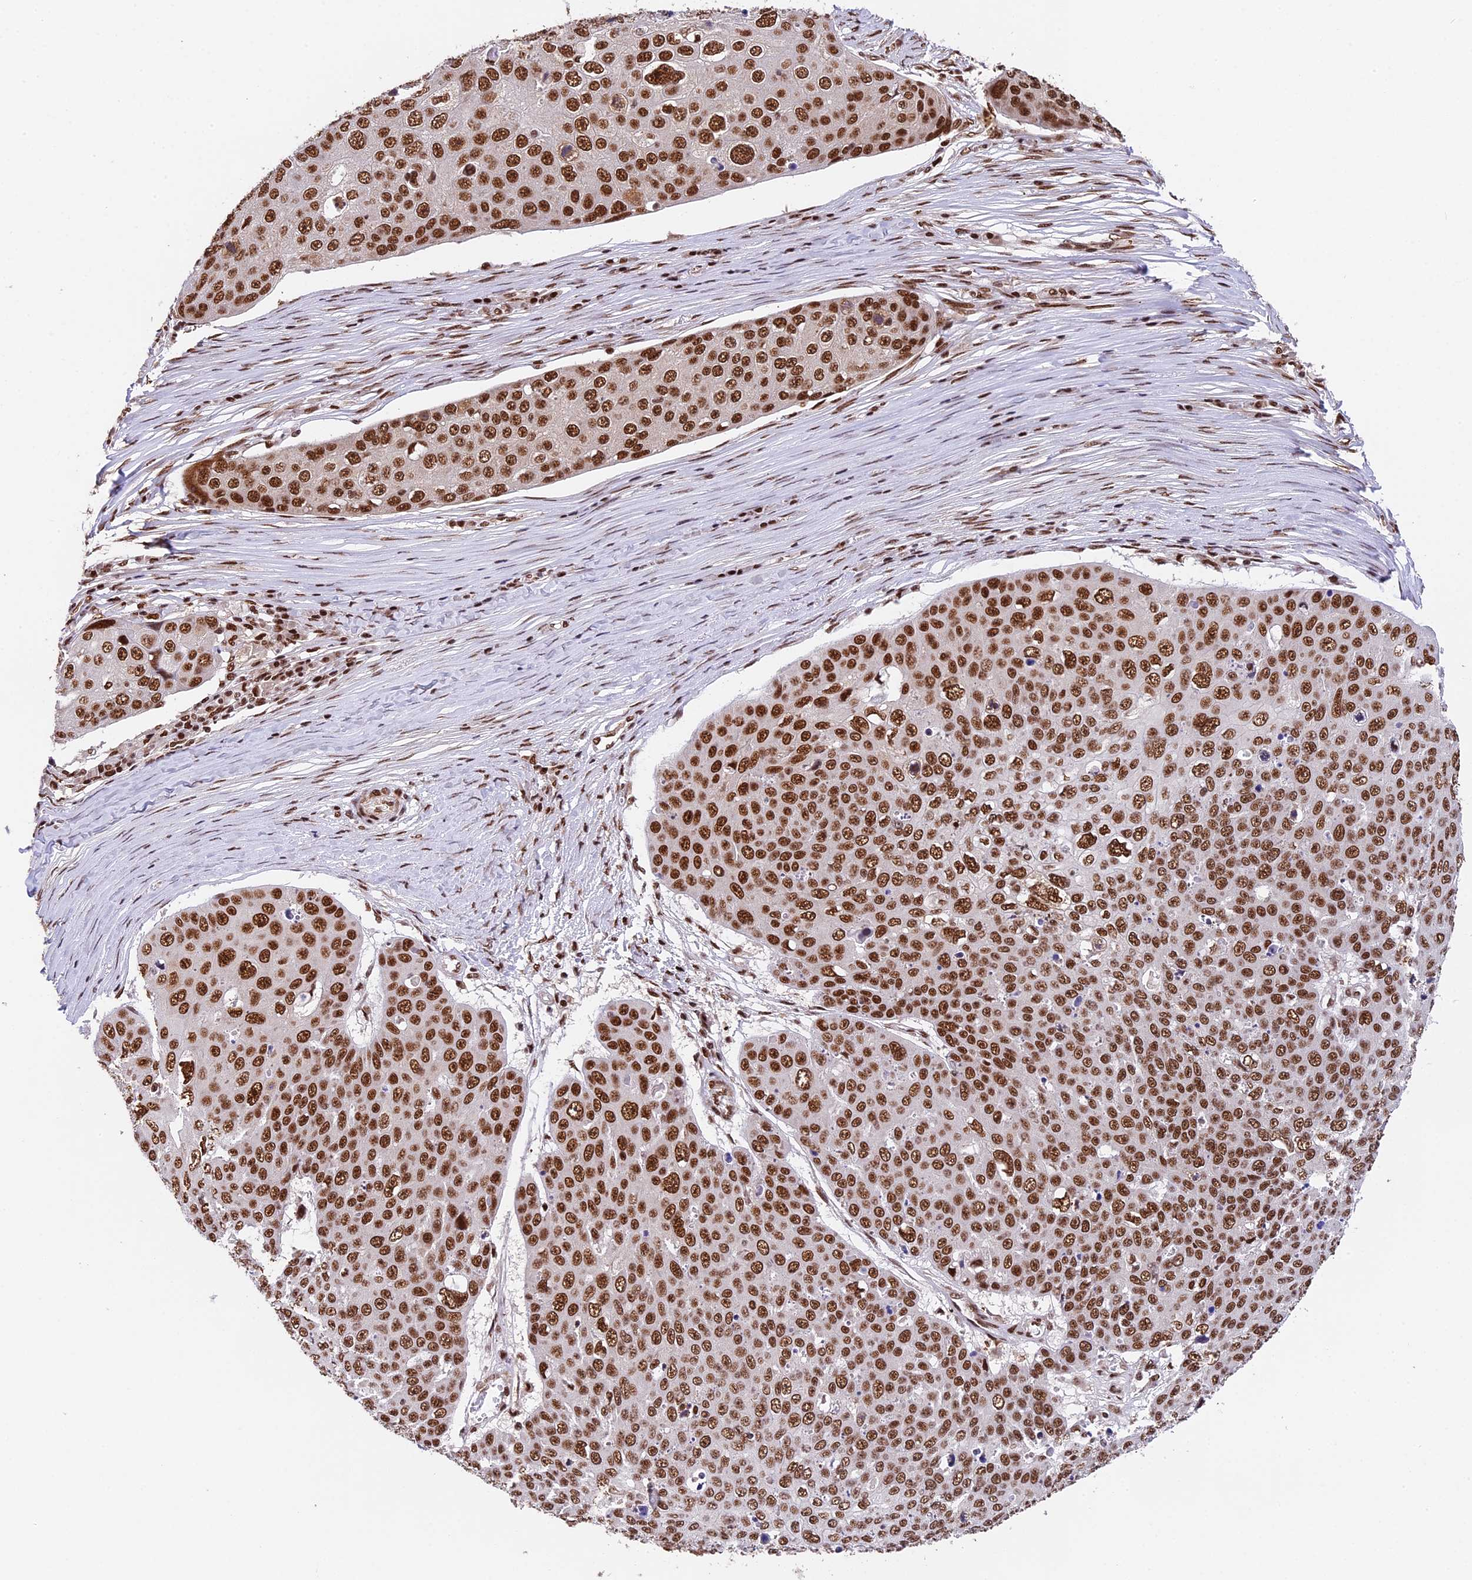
{"staining": {"intensity": "strong", "quantity": ">75%", "location": "nuclear"}, "tissue": "skin cancer", "cell_type": "Tumor cells", "image_type": "cancer", "snomed": [{"axis": "morphology", "description": "Squamous cell carcinoma, NOS"}, {"axis": "topography", "description": "Skin"}], "caption": "IHC (DAB (3,3'-diaminobenzidine)) staining of human skin cancer shows strong nuclear protein expression in about >75% of tumor cells.", "gene": "RAMAC", "patient": {"sex": "male", "age": 71}}